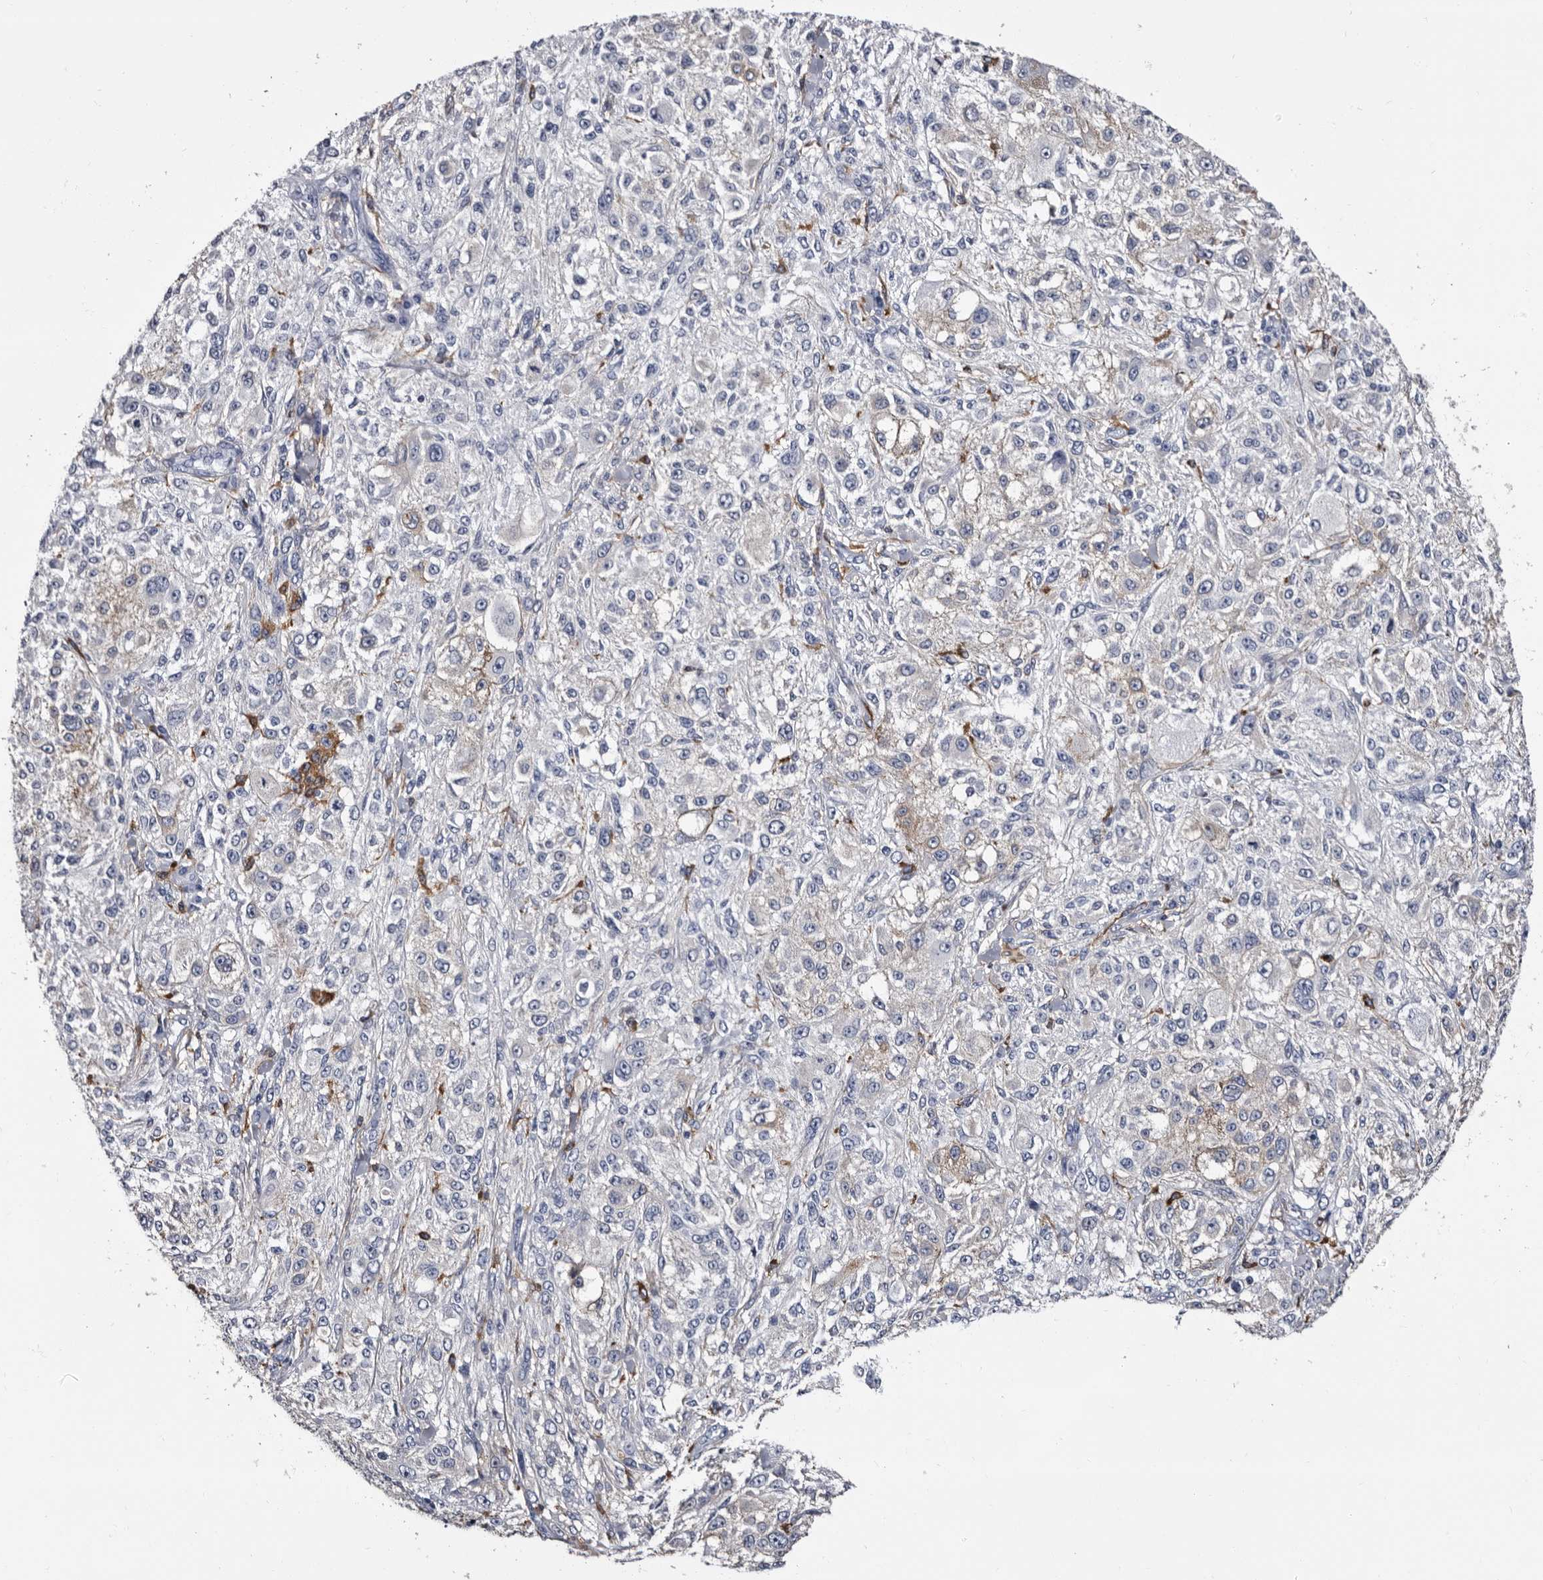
{"staining": {"intensity": "negative", "quantity": "none", "location": "none"}, "tissue": "melanoma", "cell_type": "Tumor cells", "image_type": "cancer", "snomed": [{"axis": "morphology", "description": "Necrosis, NOS"}, {"axis": "morphology", "description": "Malignant melanoma, NOS"}, {"axis": "topography", "description": "Skin"}], "caption": "Immunohistochemical staining of malignant melanoma shows no significant expression in tumor cells.", "gene": "EPB41L3", "patient": {"sex": "female", "age": 87}}